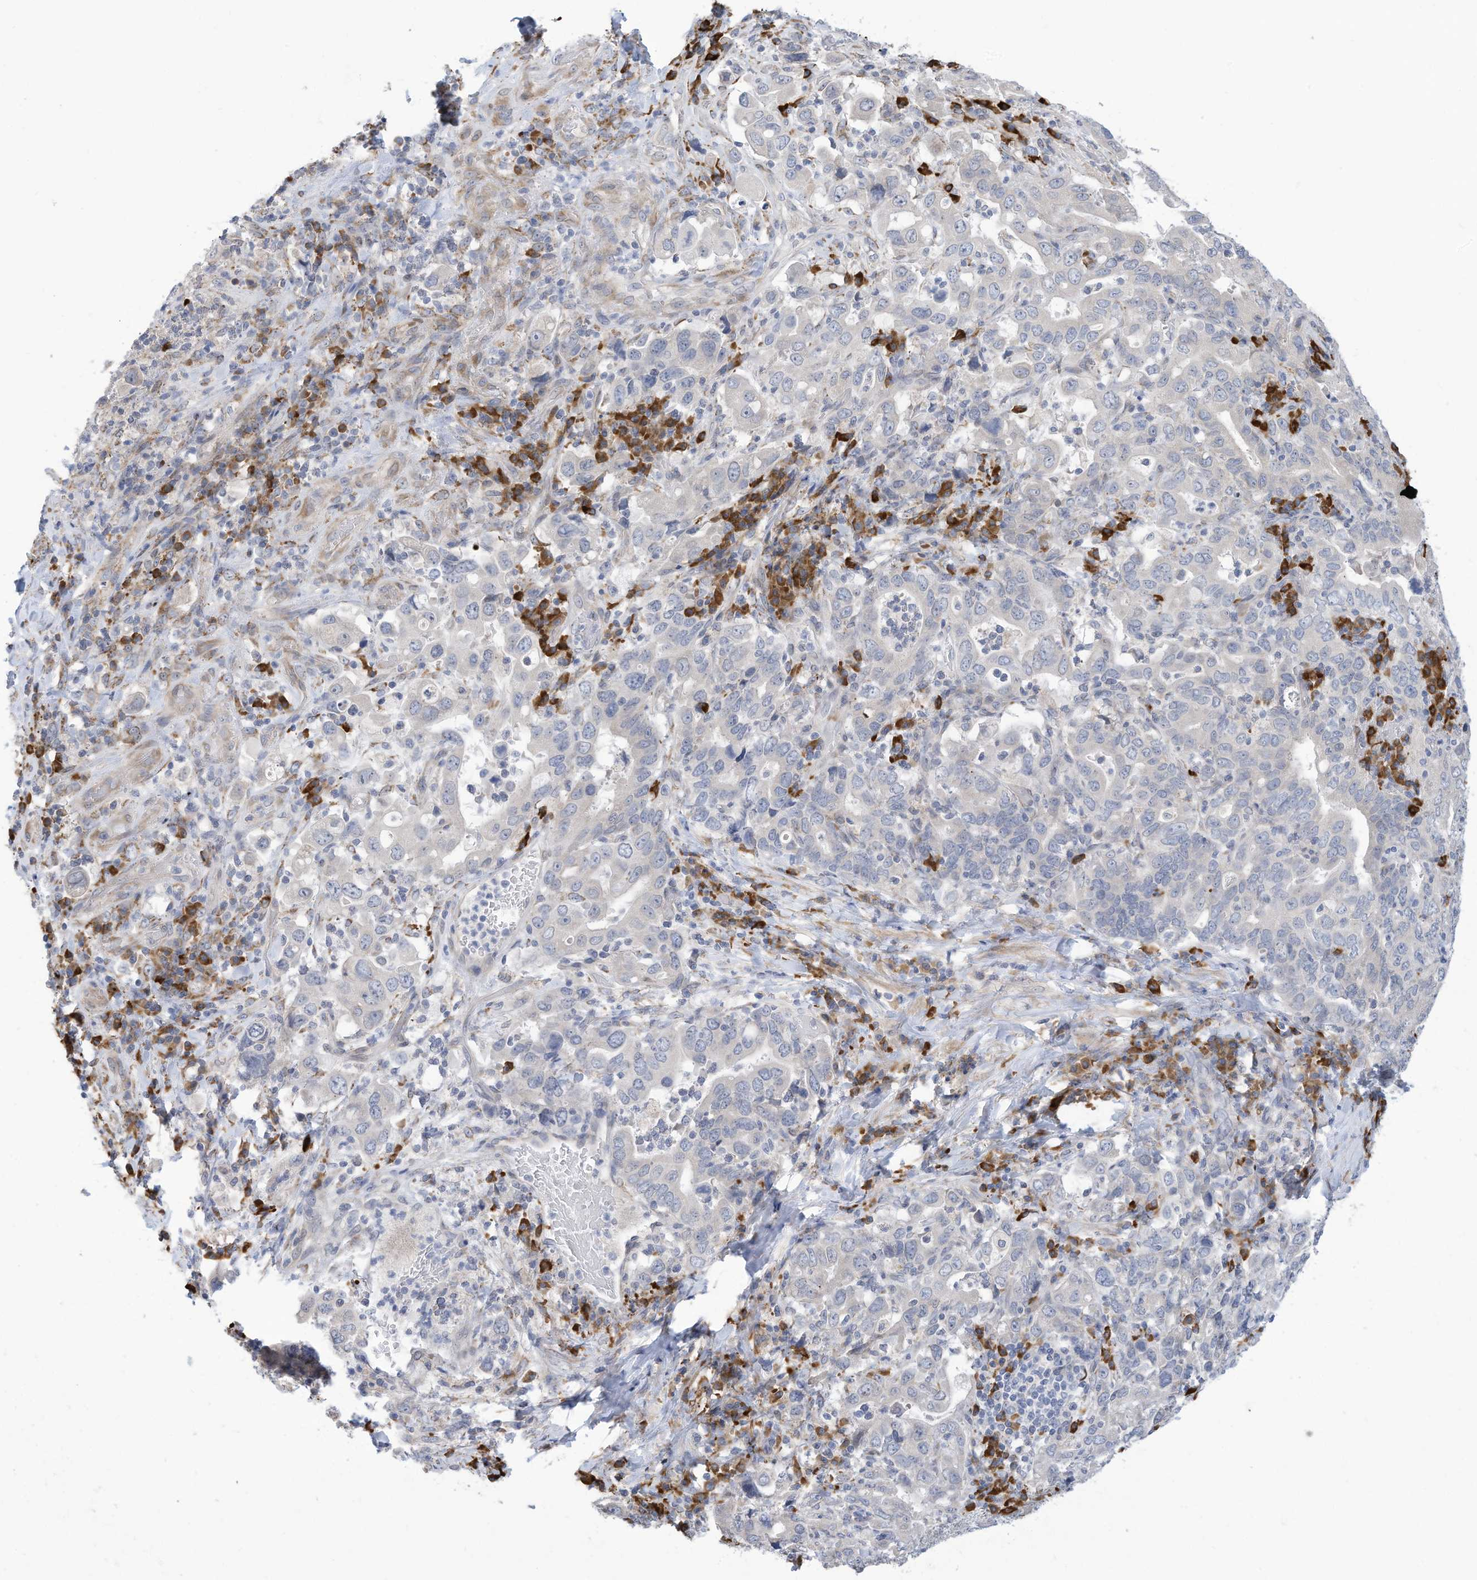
{"staining": {"intensity": "negative", "quantity": "none", "location": "none"}, "tissue": "stomach cancer", "cell_type": "Tumor cells", "image_type": "cancer", "snomed": [{"axis": "morphology", "description": "Adenocarcinoma, NOS"}, {"axis": "topography", "description": "Stomach, upper"}], "caption": "IHC micrograph of neoplastic tissue: stomach cancer (adenocarcinoma) stained with DAB (3,3'-diaminobenzidine) exhibits no significant protein positivity in tumor cells.", "gene": "ZNF292", "patient": {"sex": "male", "age": 62}}